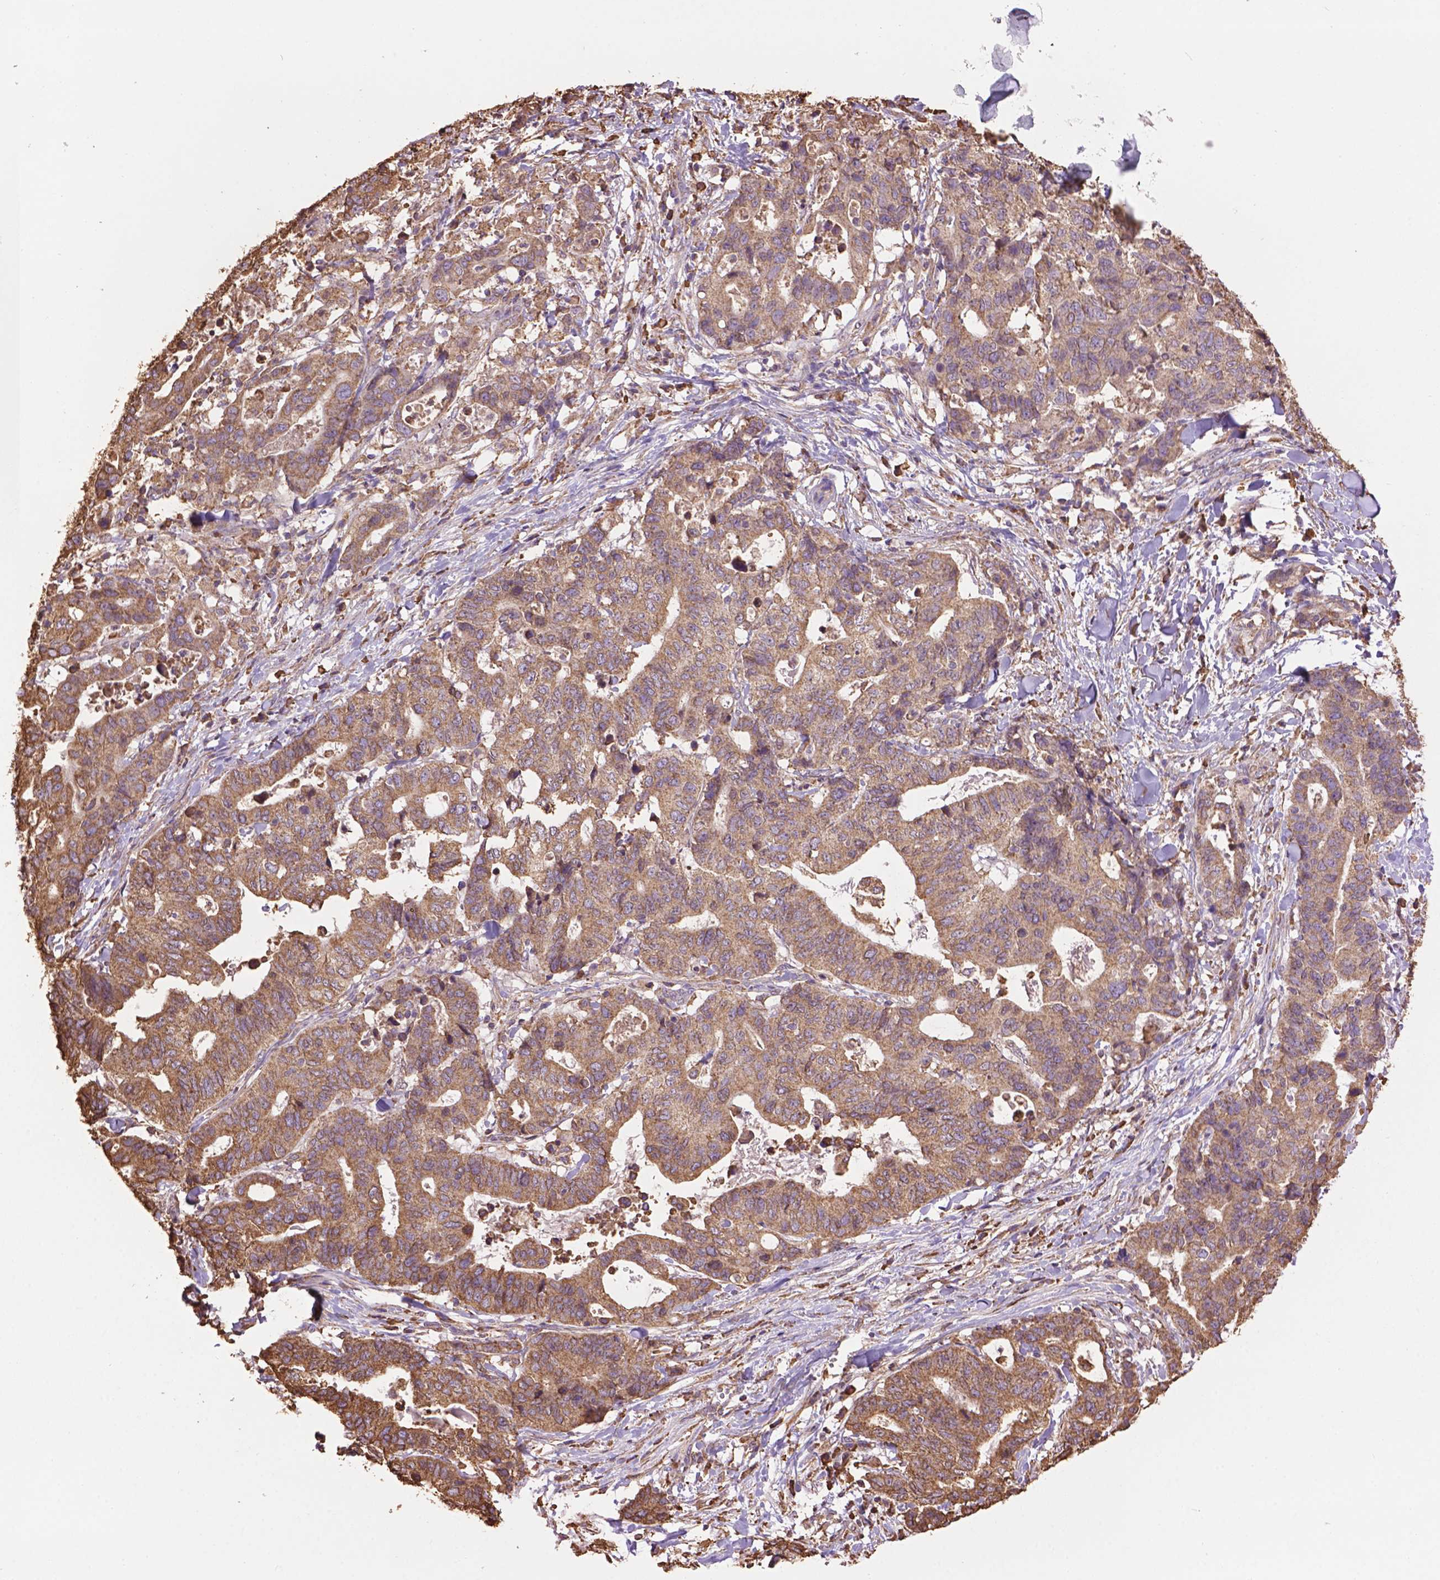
{"staining": {"intensity": "moderate", "quantity": ">75%", "location": "cytoplasmic/membranous"}, "tissue": "stomach cancer", "cell_type": "Tumor cells", "image_type": "cancer", "snomed": [{"axis": "morphology", "description": "Adenocarcinoma, NOS"}, {"axis": "topography", "description": "Stomach, upper"}], "caption": "Protein staining shows moderate cytoplasmic/membranous expression in about >75% of tumor cells in adenocarcinoma (stomach).", "gene": "PPP2R5E", "patient": {"sex": "female", "age": 67}}